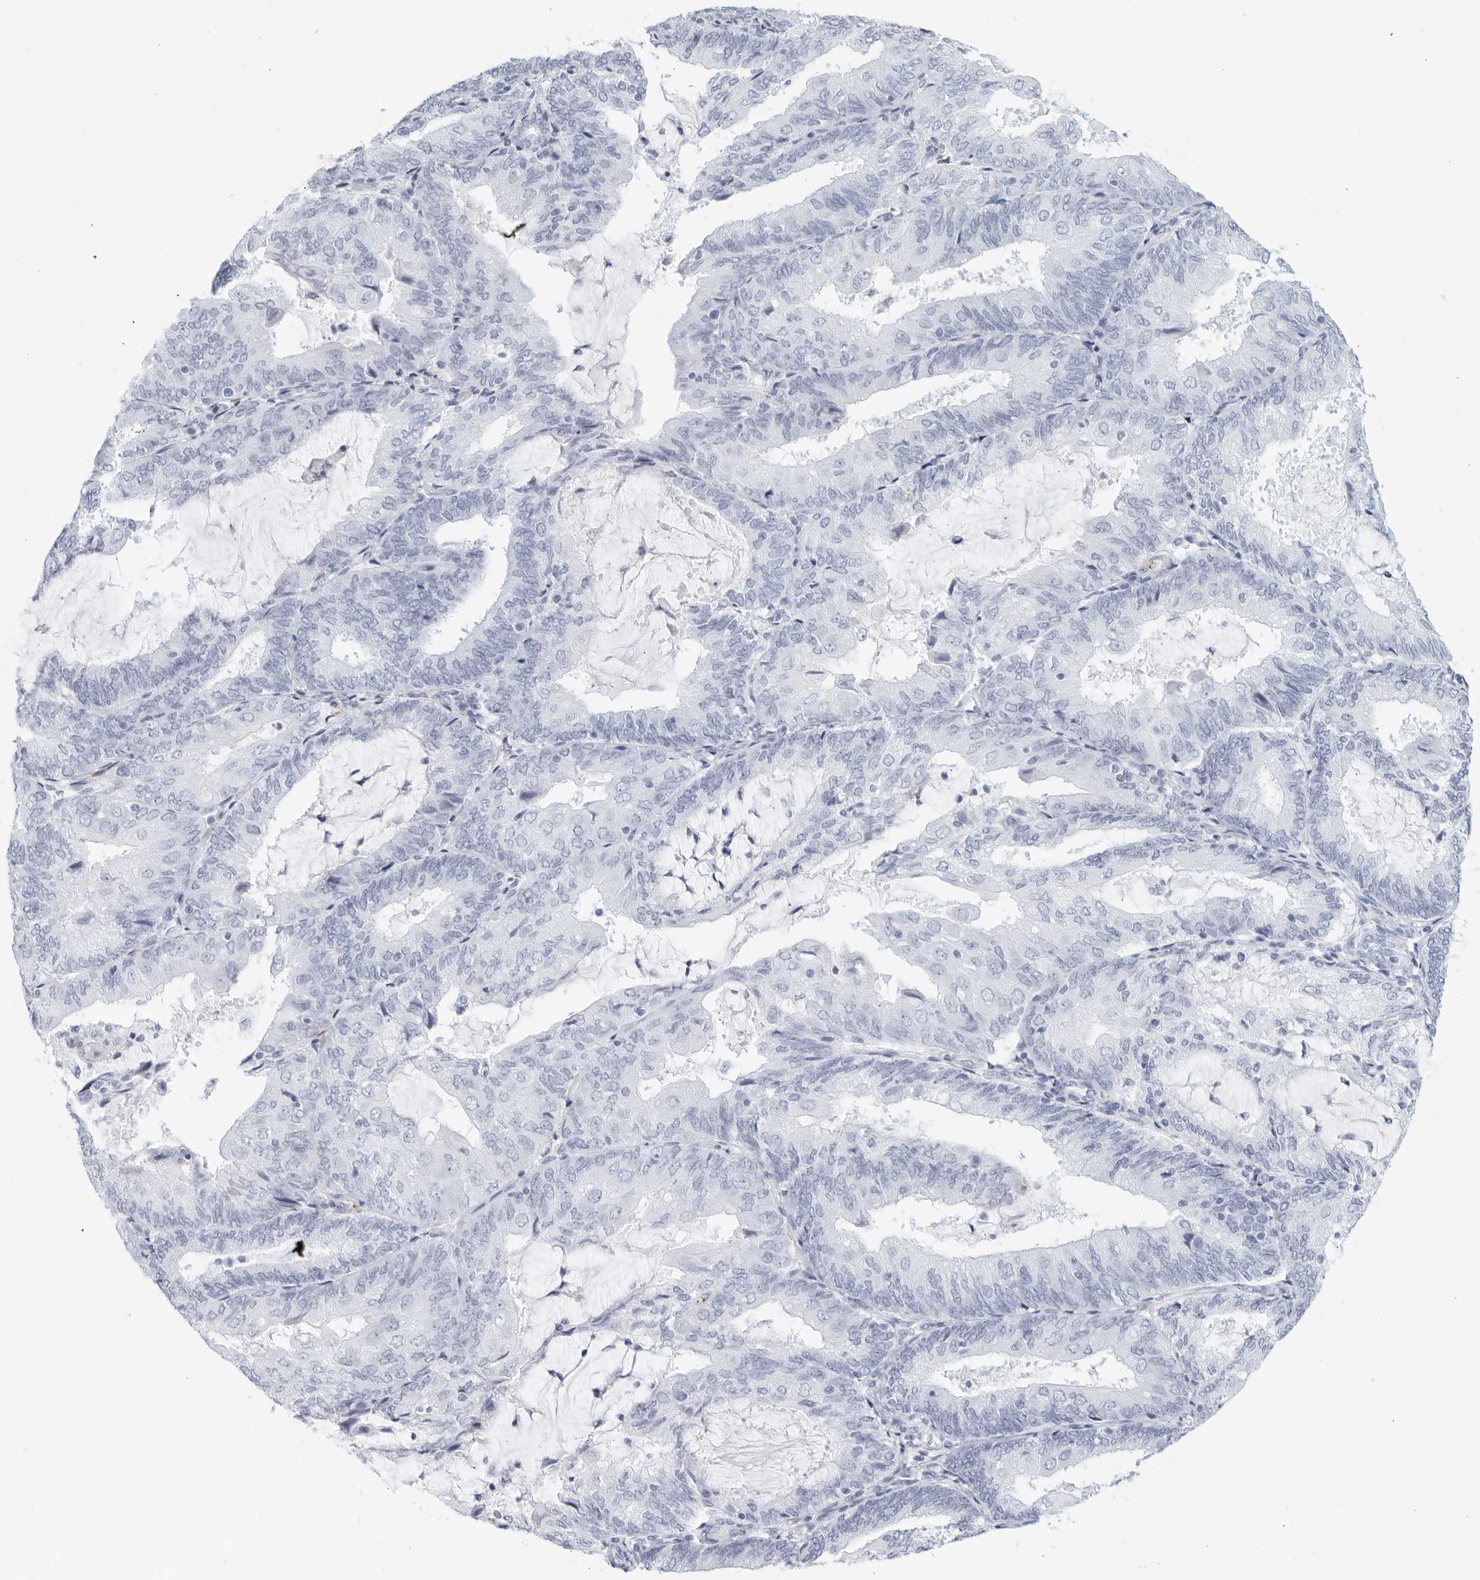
{"staining": {"intensity": "negative", "quantity": "none", "location": "none"}, "tissue": "endometrial cancer", "cell_type": "Tumor cells", "image_type": "cancer", "snomed": [{"axis": "morphology", "description": "Adenocarcinoma, NOS"}, {"axis": "topography", "description": "Endometrium"}], "caption": "High power microscopy image of an immunohistochemistry image of endometrial cancer, revealing no significant staining in tumor cells.", "gene": "FGG", "patient": {"sex": "female", "age": 81}}